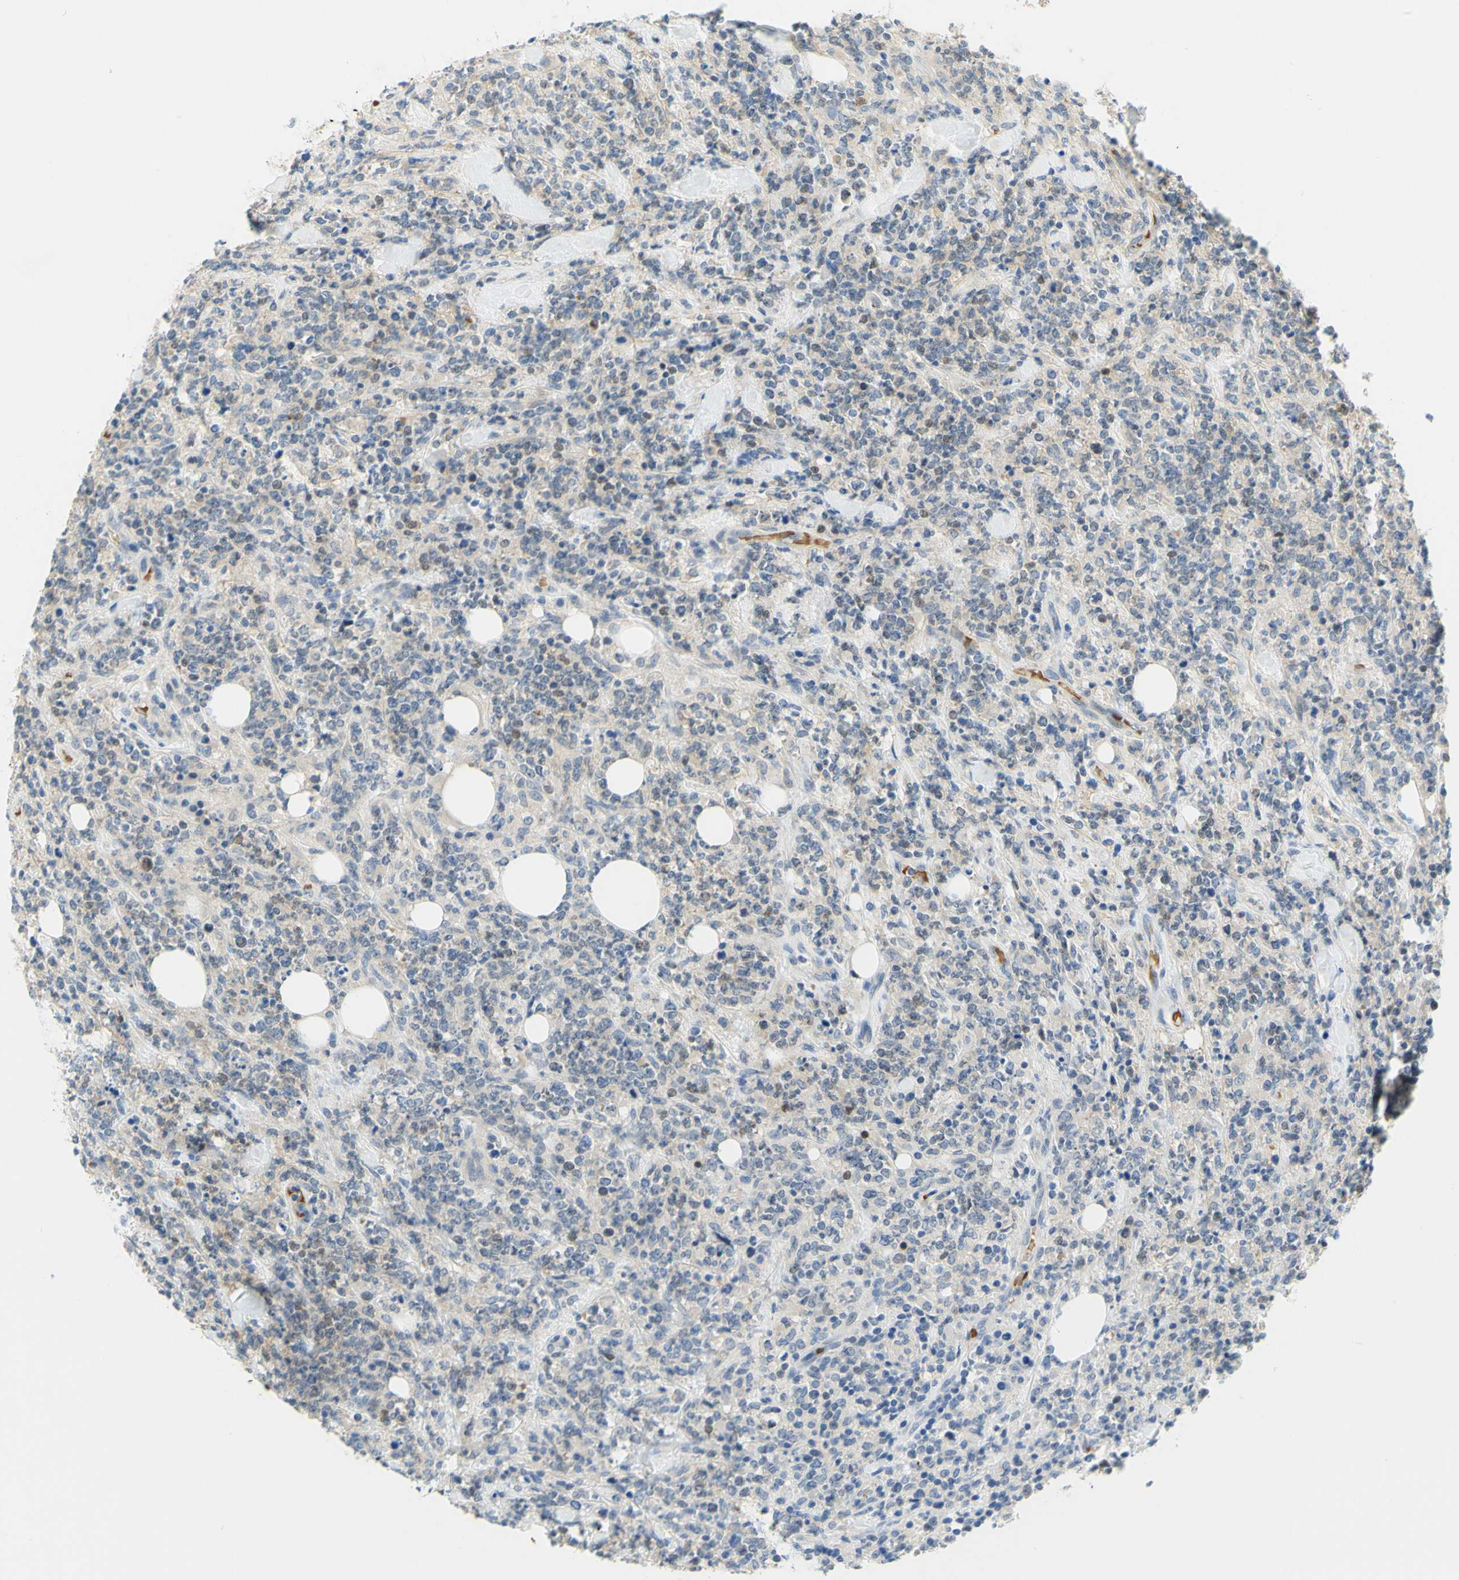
{"staining": {"intensity": "weak", "quantity": "<25%", "location": "cytoplasmic/membranous,nuclear"}, "tissue": "lymphoma", "cell_type": "Tumor cells", "image_type": "cancer", "snomed": [{"axis": "morphology", "description": "Malignant lymphoma, non-Hodgkin's type, High grade"}, {"axis": "topography", "description": "Soft tissue"}], "caption": "A high-resolution image shows immunohistochemistry (IHC) staining of lymphoma, which demonstrates no significant expression in tumor cells.", "gene": "ENTREP2", "patient": {"sex": "male", "age": 18}}